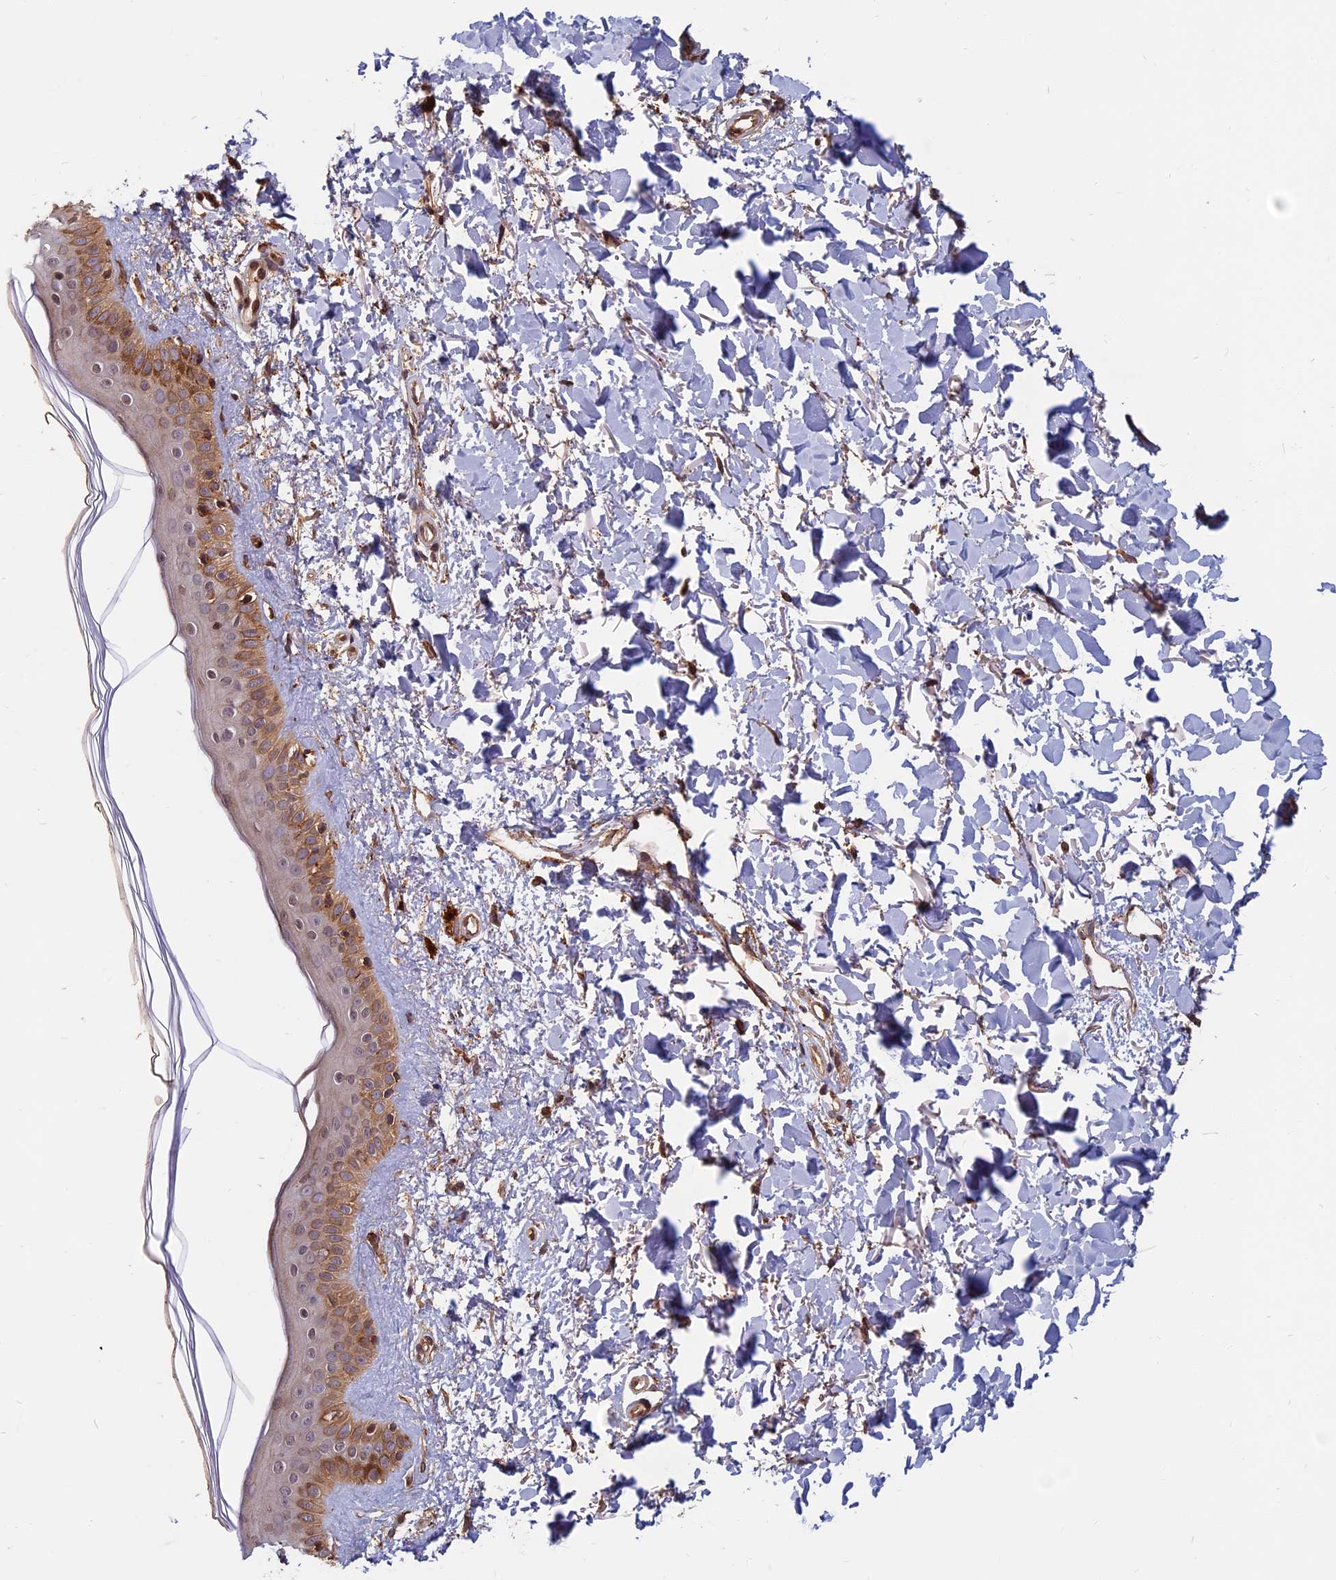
{"staining": {"intensity": "moderate", "quantity": ">75%", "location": "cytoplasmic/membranous,nuclear"}, "tissue": "skin", "cell_type": "Fibroblasts", "image_type": "normal", "snomed": [{"axis": "morphology", "description": "Normal tissue, NOS"}, {"axis": "topography", "description": "Skin"}], "caption": "Skin stained with DAB immunohistochemistry (IHC) displays medium levels of moderate cytoplasmic/membranous,nuclear expression in approximately >75% of fibroblasts.", "gene": "SPG11", "patient": {"sex": "female", "age": 58}}